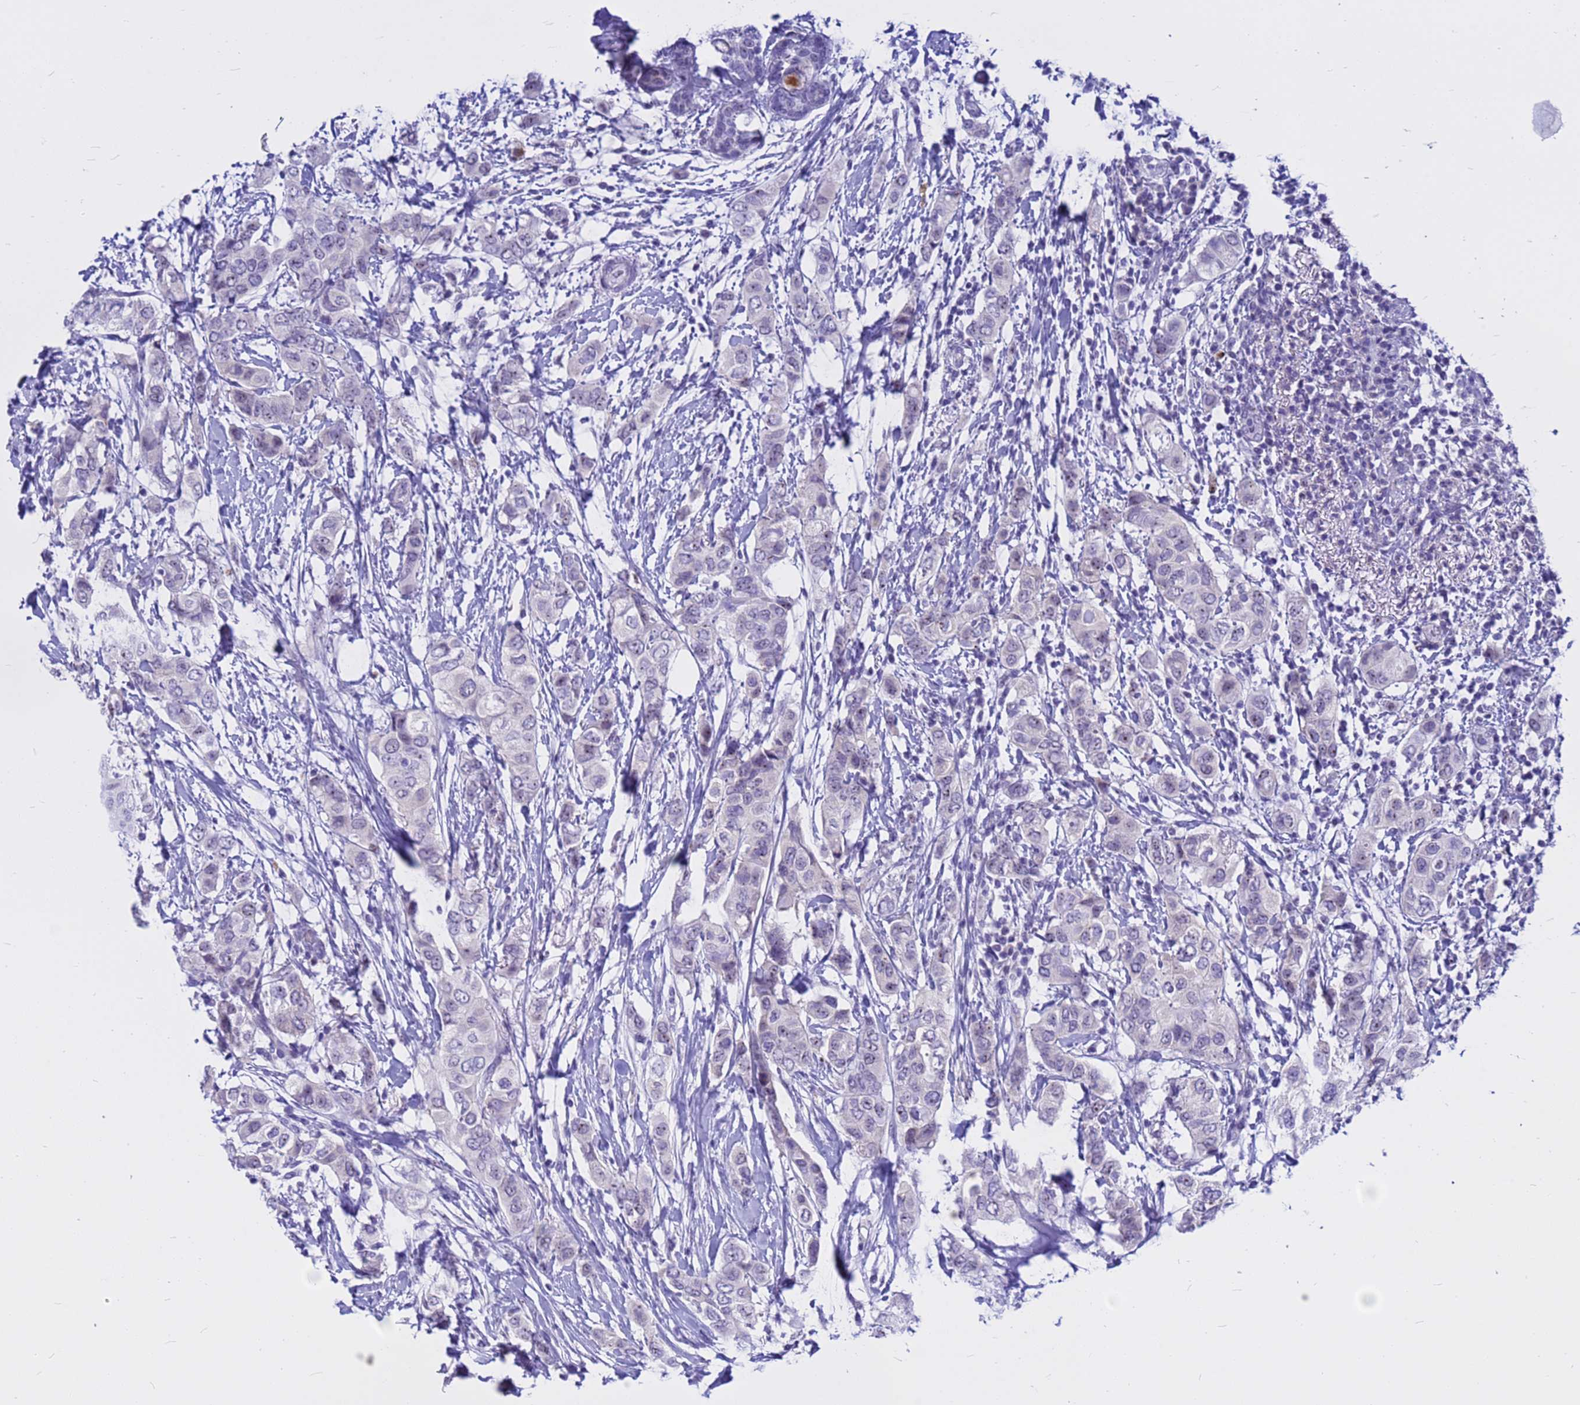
{"staining": {"intensity": "moderate", "quantity": "<25%", "location": "nuclear"}, "tissue": "breast cancer", "cell_type": "Tumor cells", "image_type": "cancer", "snomed": [{"axis": "morphology", "description": "Lobular carcinoma"}, {"axis": "topography", "description": "Breast"}], "caption": "High-power microscopy captured an immunohistochemistry micrograph of lobular carcinoma (breast), revealing moderate nuclear expression in approximately <25% of tumor cells. The staining was performed using DAB, with brown indicating positive protein expression. Nuclei are stained blue with hematoxylin.", "gene": "DMRTC2", "patient": {"sex": "female", "age": 51}}